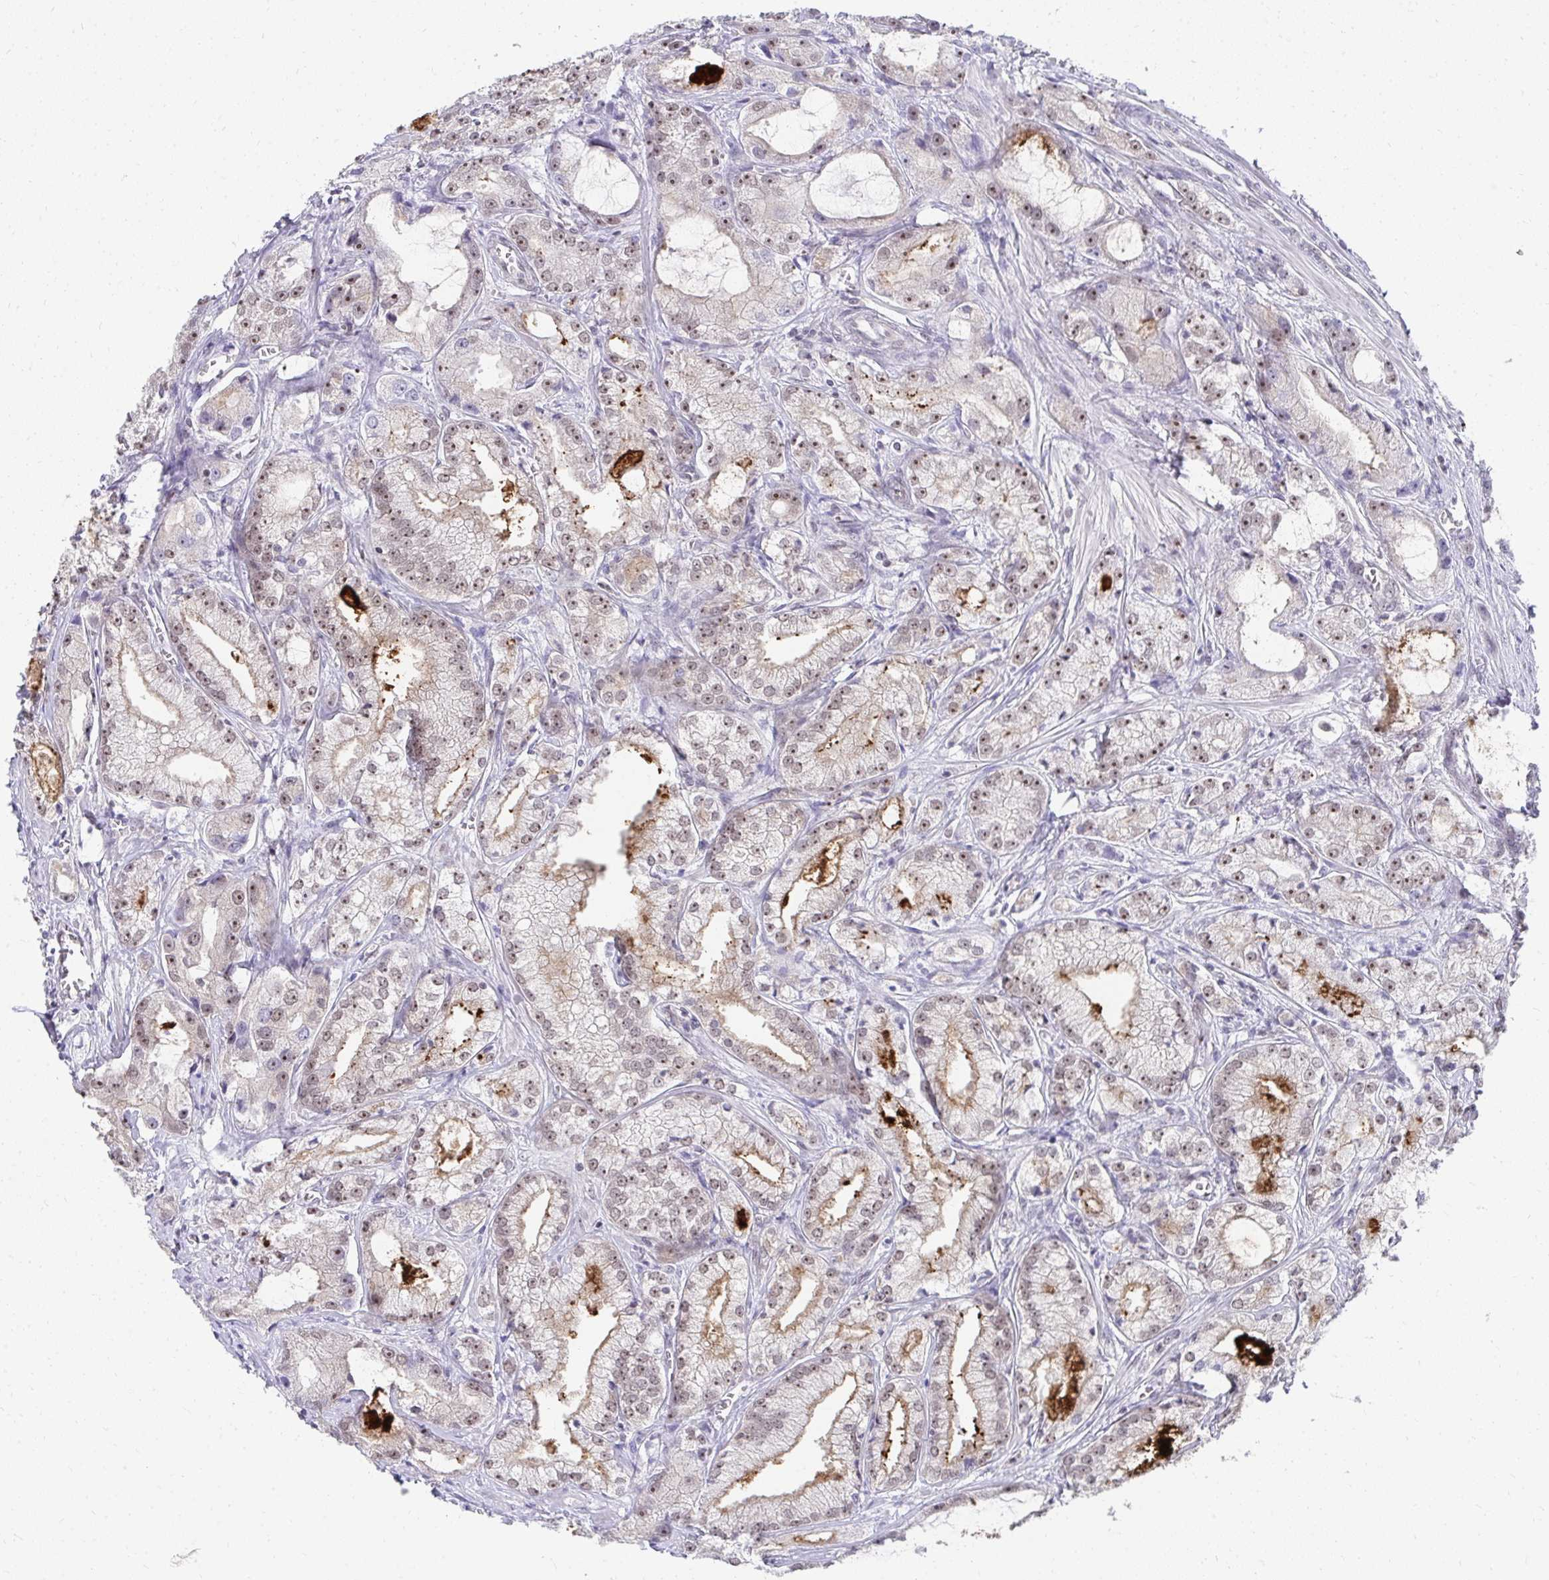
{"staining": {"intensity": "weak", "quantity": "25%-75%", "location": "cytoplasmic/membranous,nuclear"}, "tissue": "prostate cancer", "cell_type": "Tumor cells", "image_type": "cancer", "snomed": [{"axis": "morphology", "description": "Adenocarcinoma, High grade"}, {"axis": "topography", "description": "Prostate"}], "caption": "Weak cytoplasmic/membranous and nuclear protein expression is present in approximately 25%-75% of tumor cells in prostate cancer (adenocarcinoma (high-grade)).", "gene": "HIRA", "patient": {"sex": "male", "age": 64}}